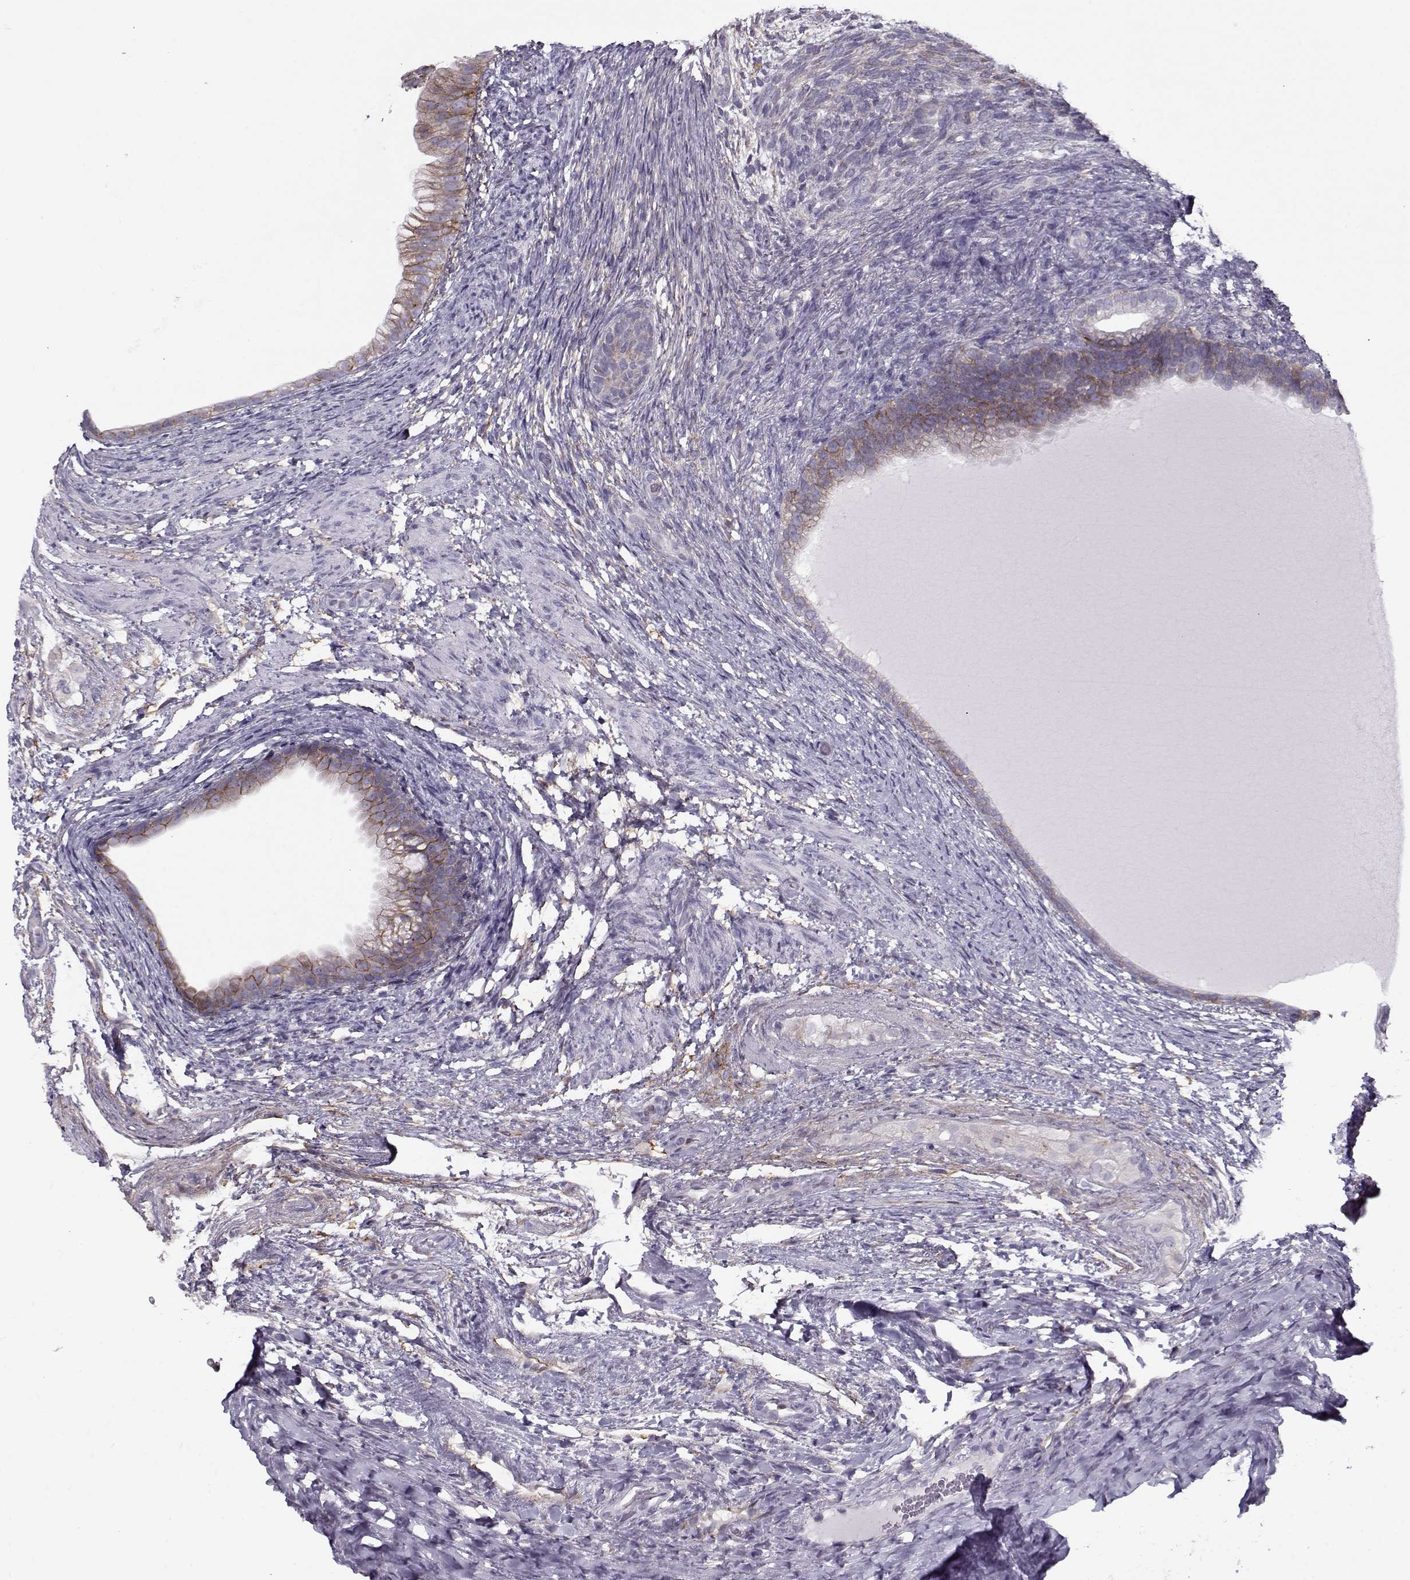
{"staining": {"intensity": "moderate", "quantity": ">75%", "location": "cytoplasmic/membranous"}, "tissue": "testis cancer", "cell_type": "Tumor cells", "image_type": "cancer", "snomed": [{"axis": "morphology", "description": "Carcinoma, Embryonal, NOS"}, {"axis": "topography", "description": "Testis"}], "caption": "An image of human testis cancer (embryonal carcinoma) stained for a protein reveals moderate cytoplasmic/membranous brown staining in tumor cells.", "gene": "PP2D1", "patient": {"sex": "male", "age": 24}}